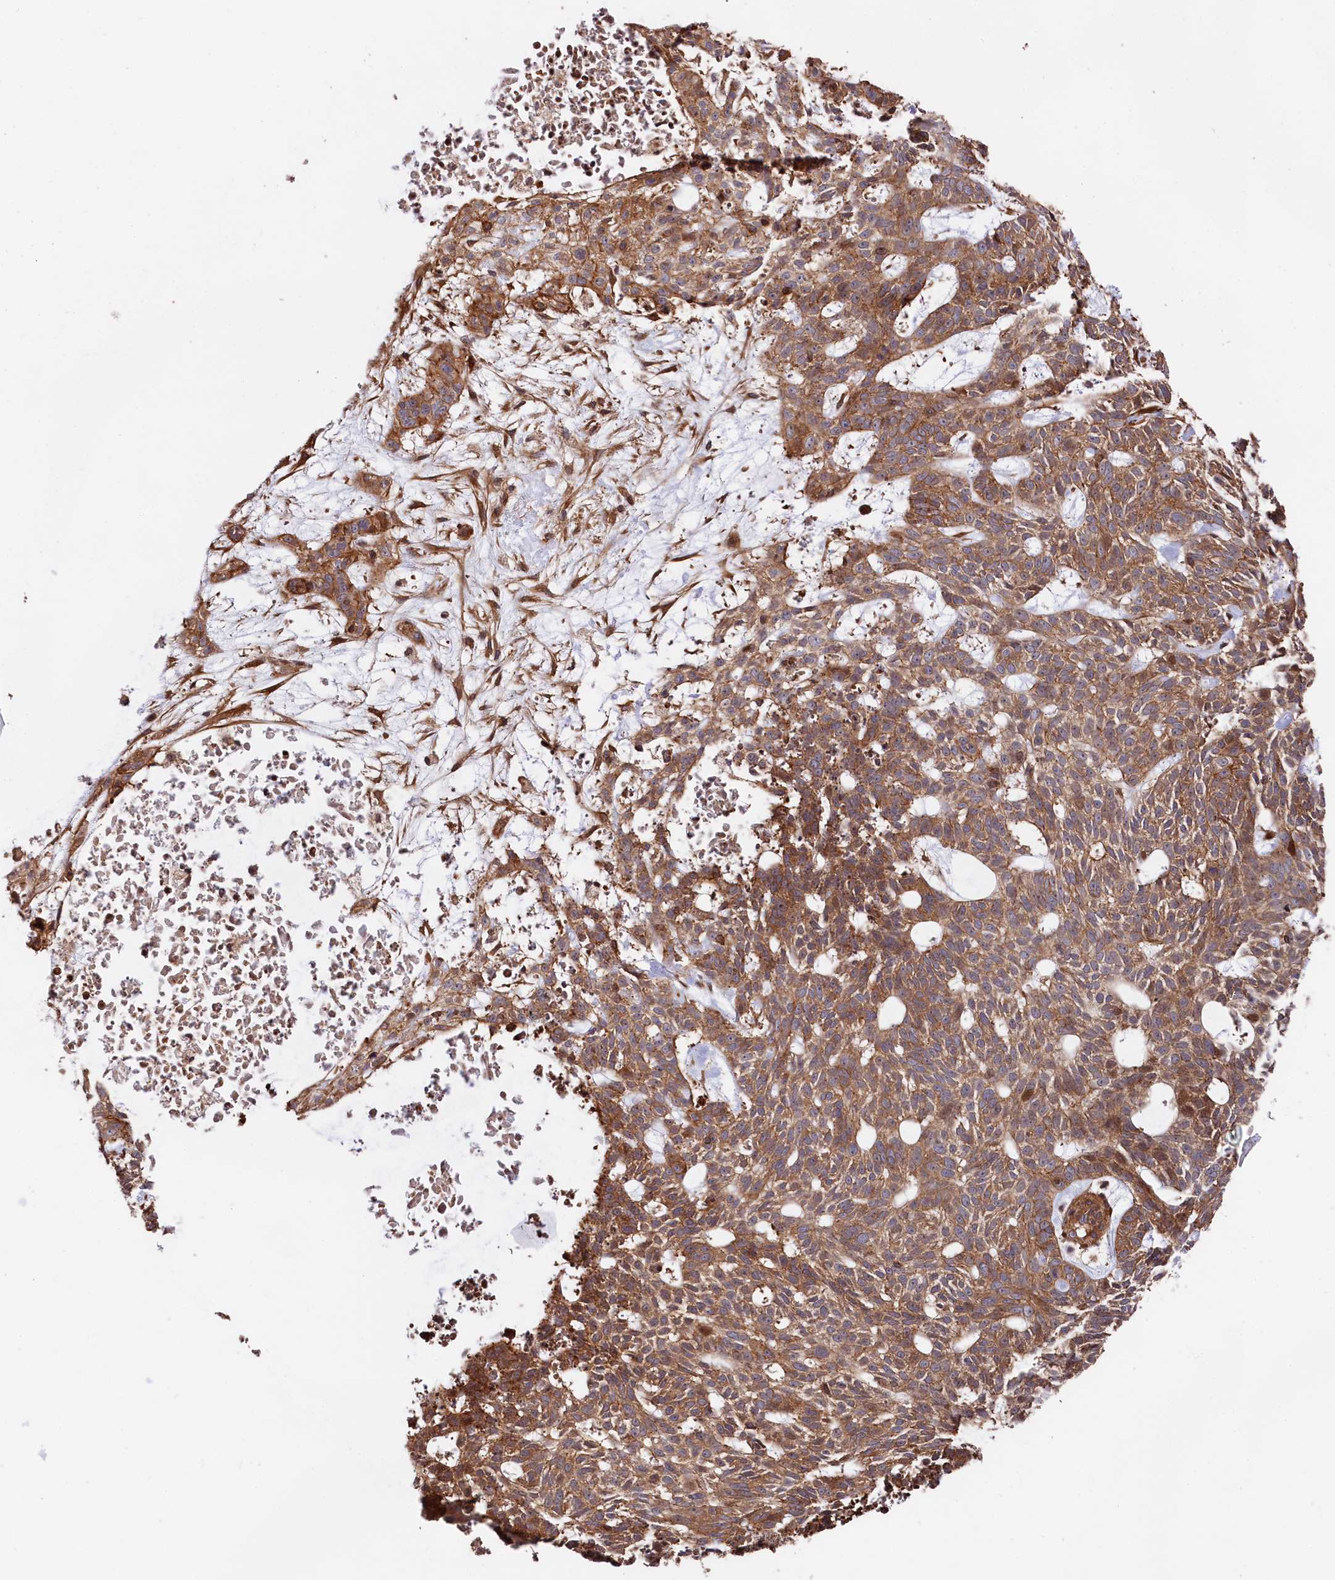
{"staining": {"intensity": "moderate", "quantity": ">75%", "location": "cytoplasmic/membranous"}, "tissue": "skin cancer", "cell_type": "Tumor cells", "image_type": "cancer", "snomed": [{"axis": "morphology", "description": "Basal cell carcinoma"}, {"axis": "topography", "description": "Skin"}], "caption": "IHC of human skin basal cell carcinoma displays medium levels of moderate cytoplasmic/membranous positivity in about >75% of tumor cells.", "gene": "TNKS1BP1", "patient": {"sex": "male", "age": 75}}